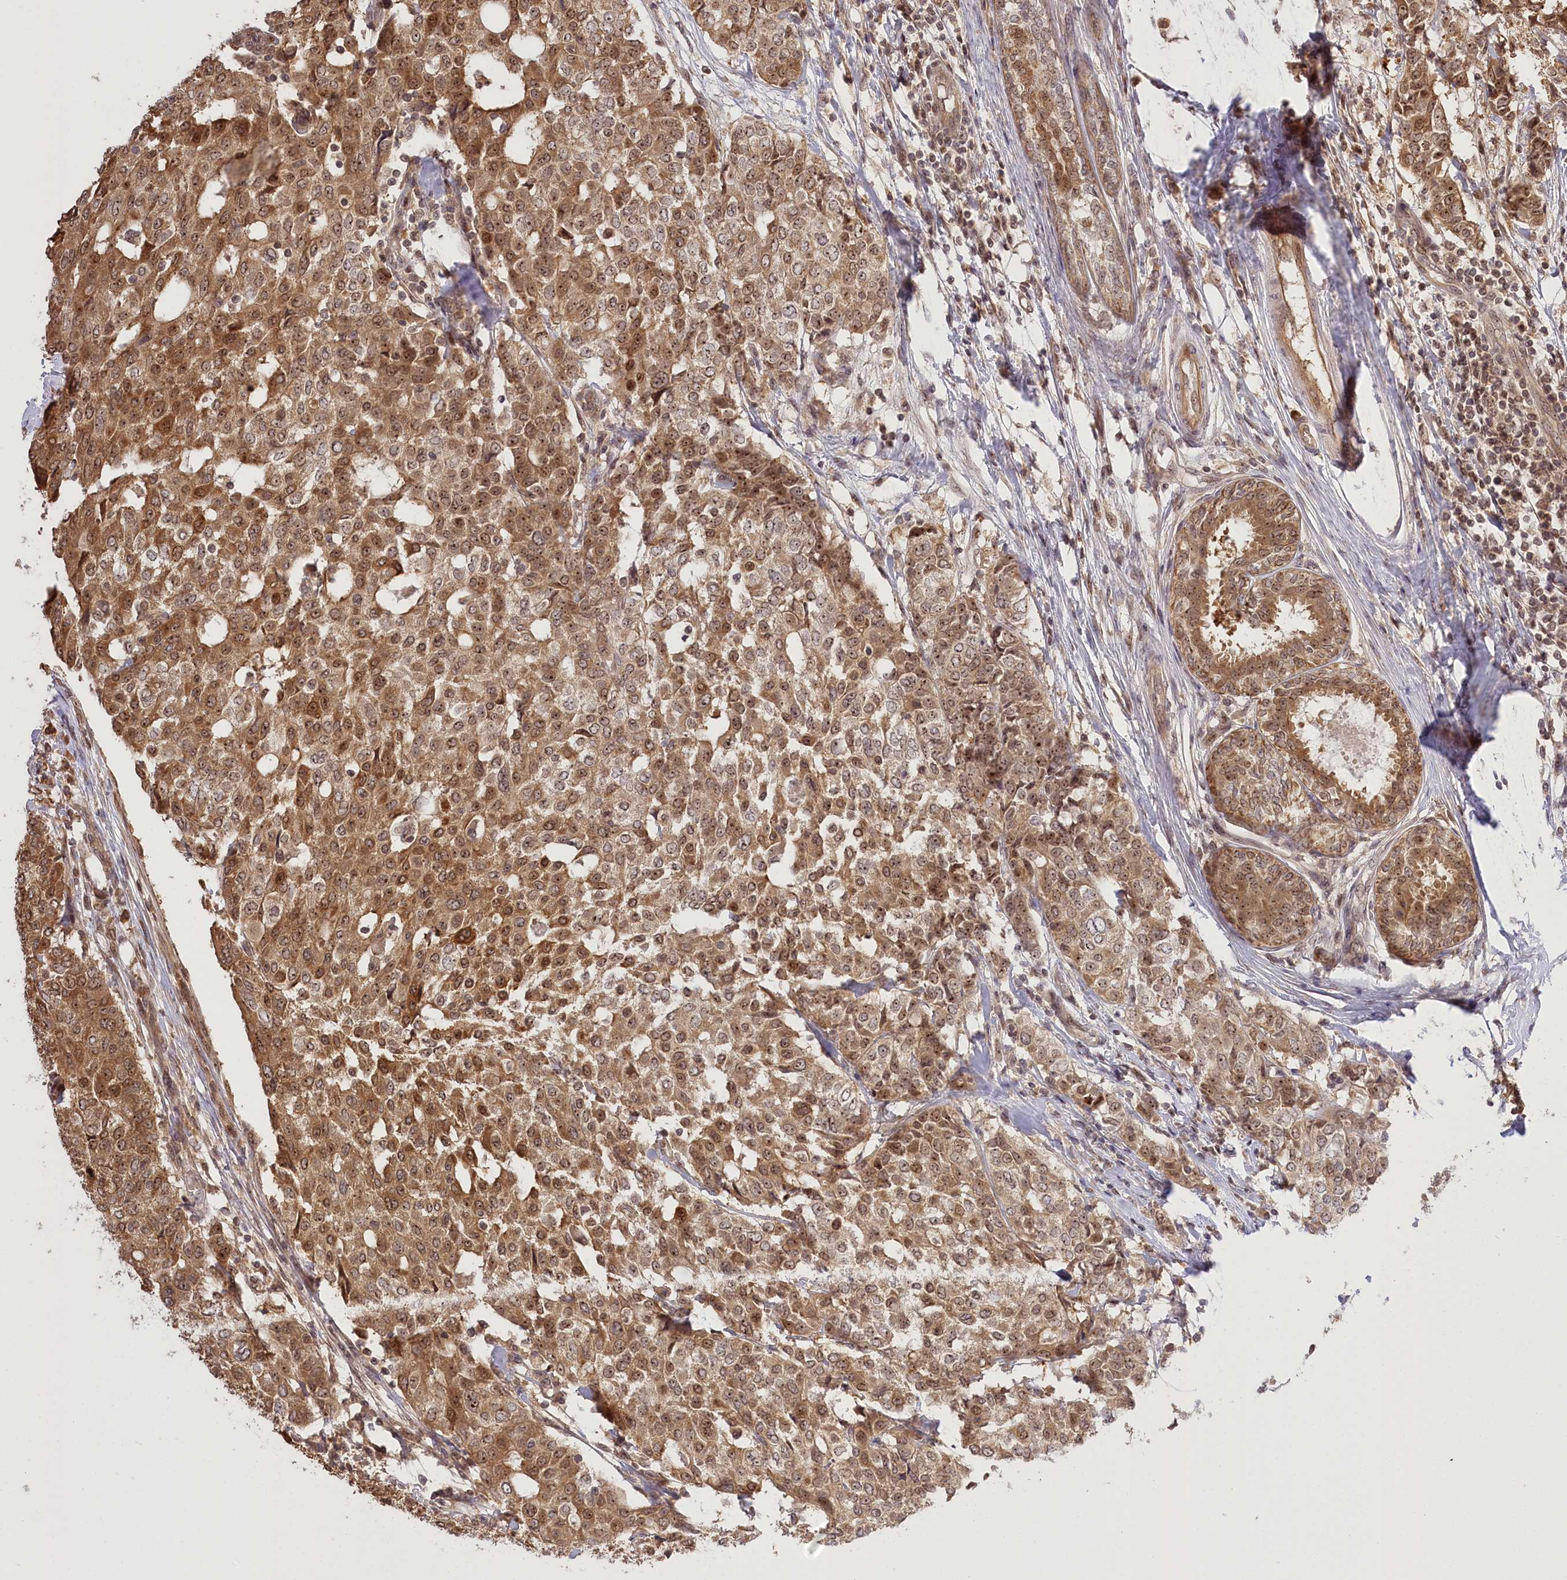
{"staining": {"intensity": "moderate", "quantity": ">75%", "location": "cytoplasmic/membranous,nuclear"}, "tissue": "breast cancer", "cell_type": "Tumor cells", "image_type": "cancer", "snomed": [{"axis": "morphology", "description": "Lobular carcinoma"}, {"axis": "topography", "description": "Breast"}], "caption": "IHC image of neoplastic tissue: breast cancer (lobular carcinoma) stained using immunohistochemistry (IHC) reveals medium levels of moderate protein expression localized specifically in the cytoplasmic/membranous and nuclear of tumor cells, appearing as a cytoplasmic/membranous and nuclear brown color.", "gene": "SERGEF", "patient": {"sex": "female", "age": 51}}